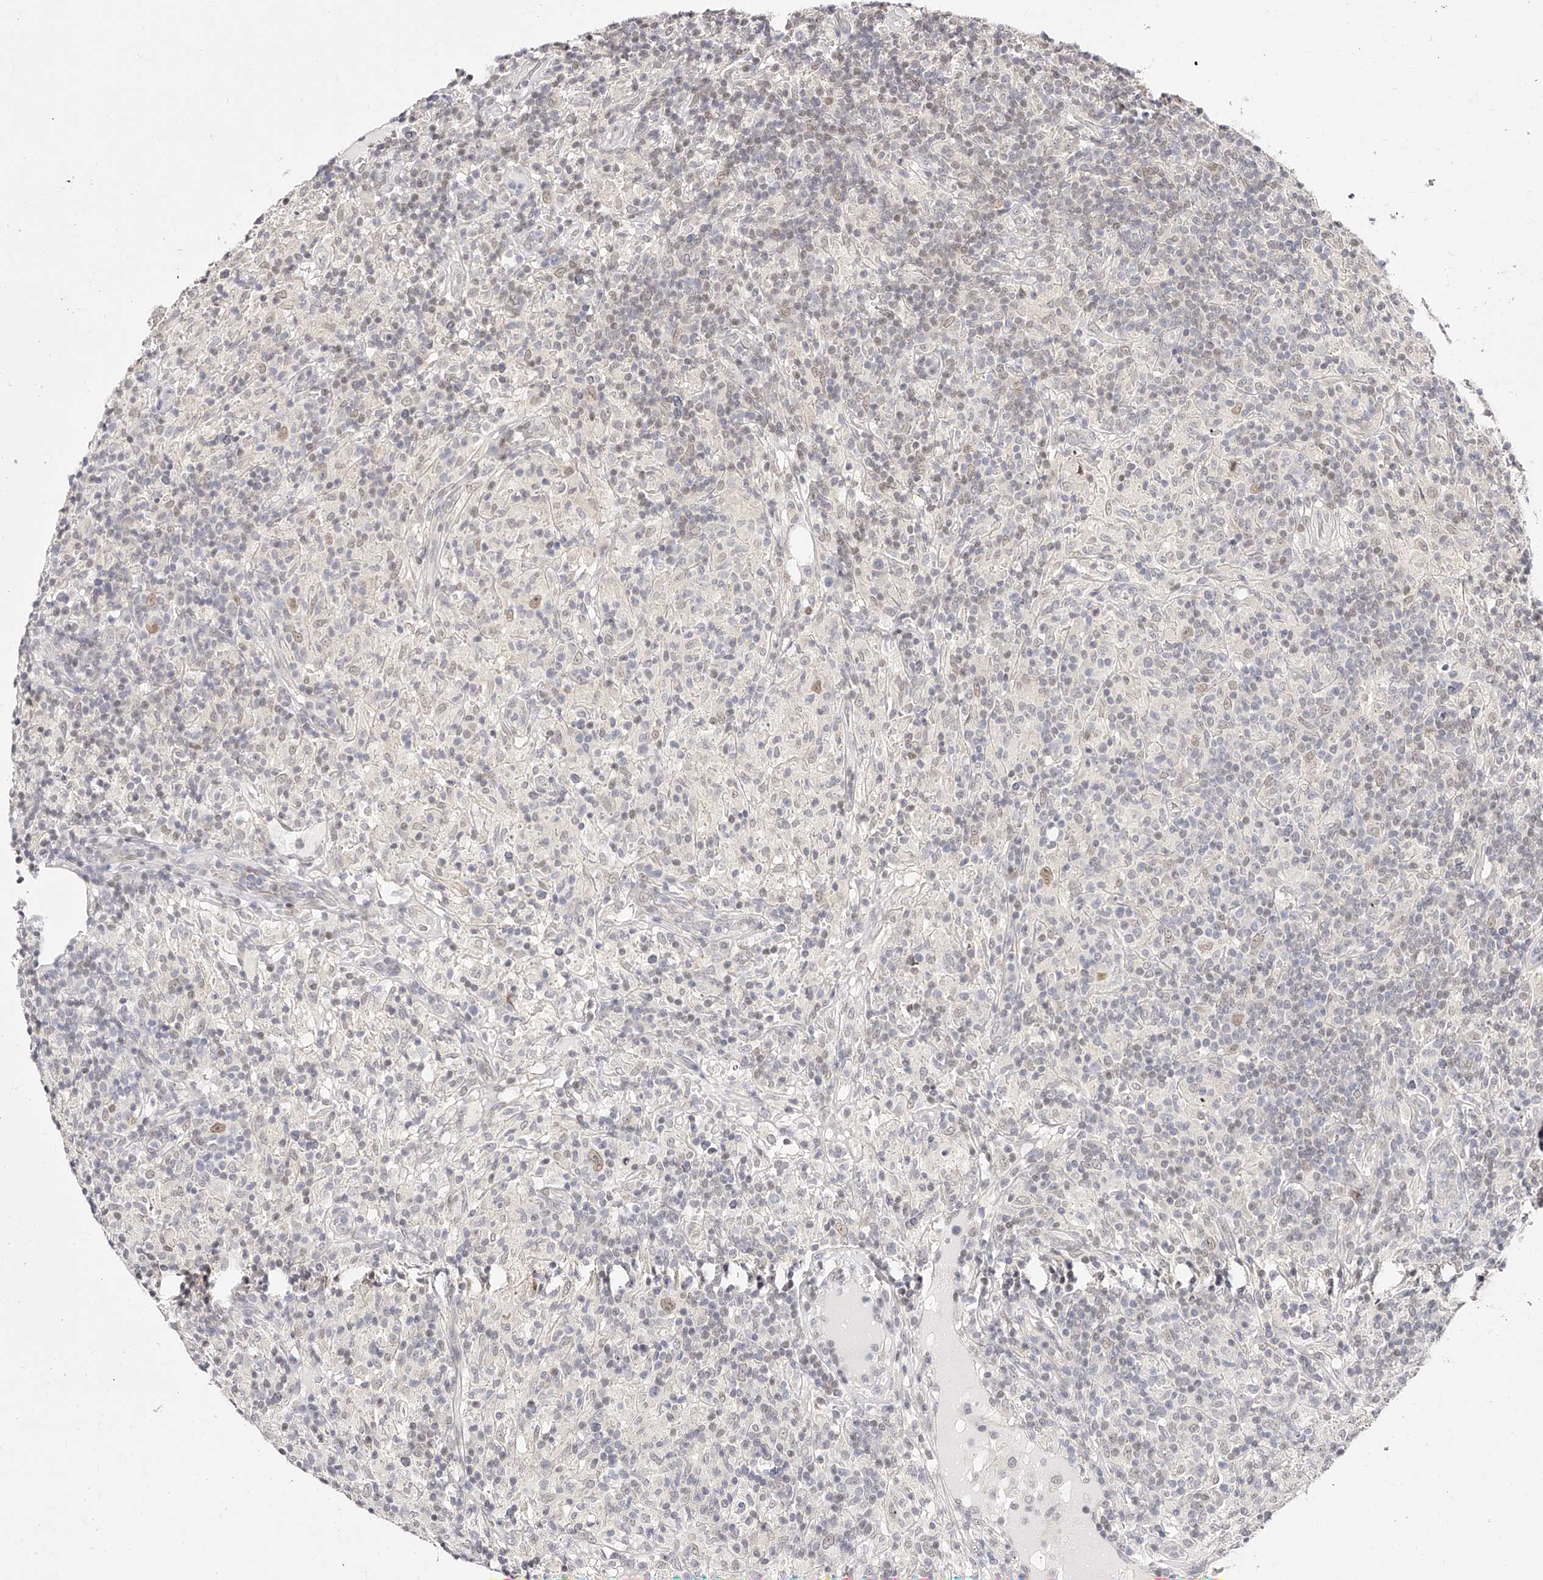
{"staining": {"intensity": "weak", "quantity": ">75%", "location": "nuclear"}, "tissue": "lymphoma", "cell_type": "Tumor cells", "image_type": "cancer", "snomed": [{"axis": "morphology", "description": "Hodgkin's disease, NOS"}, {"axis": "topography", "description": "Lymph node"}], "caption": "A brown stain labels weak nuclear staining of a protein in lymphoma tumor cells. The staining is performed using DAB (3,3'-diaminobenzidine) brown chromogen to label protein expression. The nuclei are counter-stained blue using hematoxylin.", "gene": "USF3", "patient": {"sex": "male", "age": 70}}